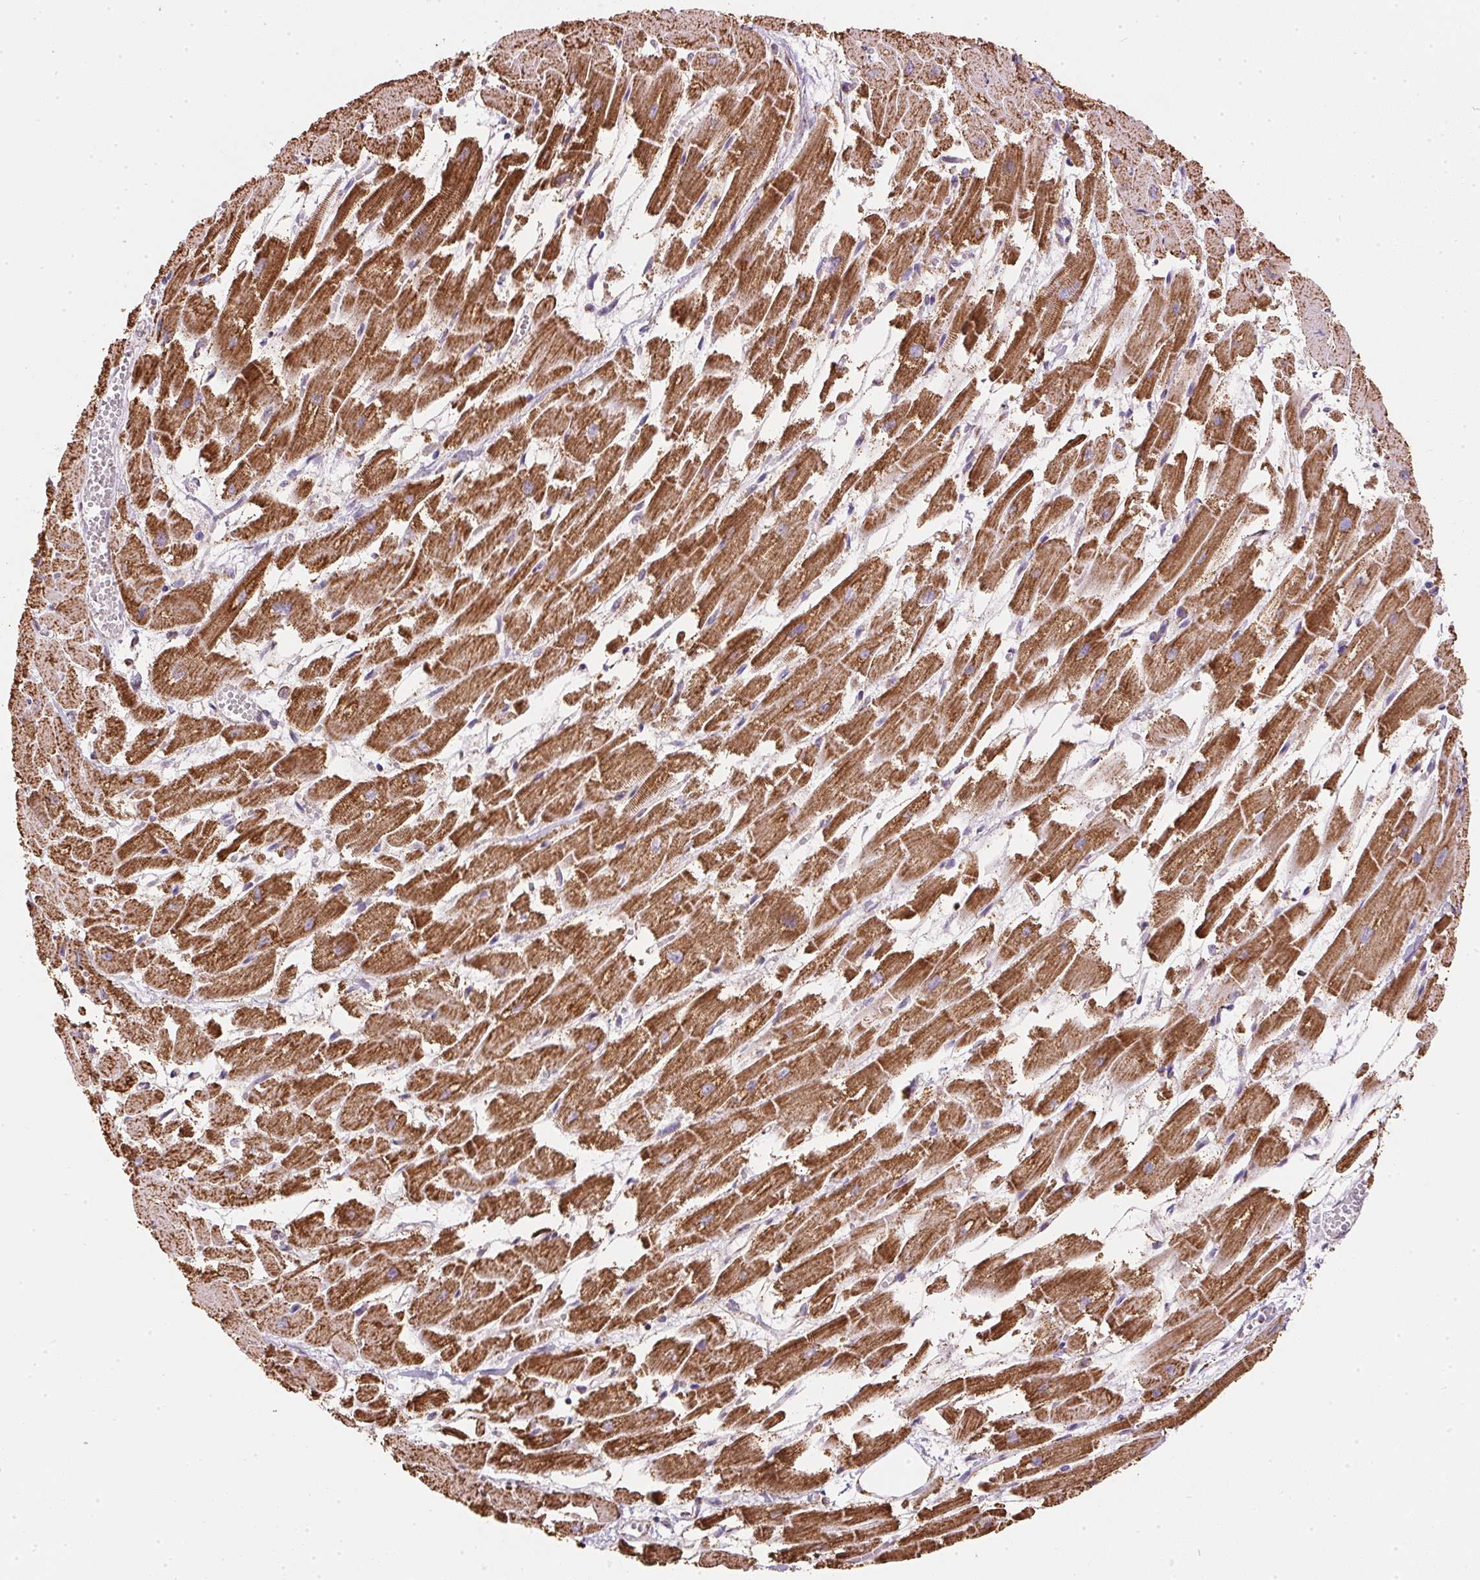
{"staining": {"intensity": "strong", "quantity": ">75%", "location": "cytoplasmic/membranous"}, "tissue": "heart muscle", "cell_type": "Cardiomyocytes", "image_type": "normal", "snomed": [{"axis": "morphology", "description": "Normal tissue, NOS"}, {"axis": "topography", "description": "Heart"}], "caption": "A high-resolution image shows immunohistochemistry (IHC) staining of normal heart muscle, which displays strong cytoplasmic/membranous staining in about >75% of cardiomyocytes.", "gene": "MAPK11", "patient": {"sex": "female", "age": 52}}